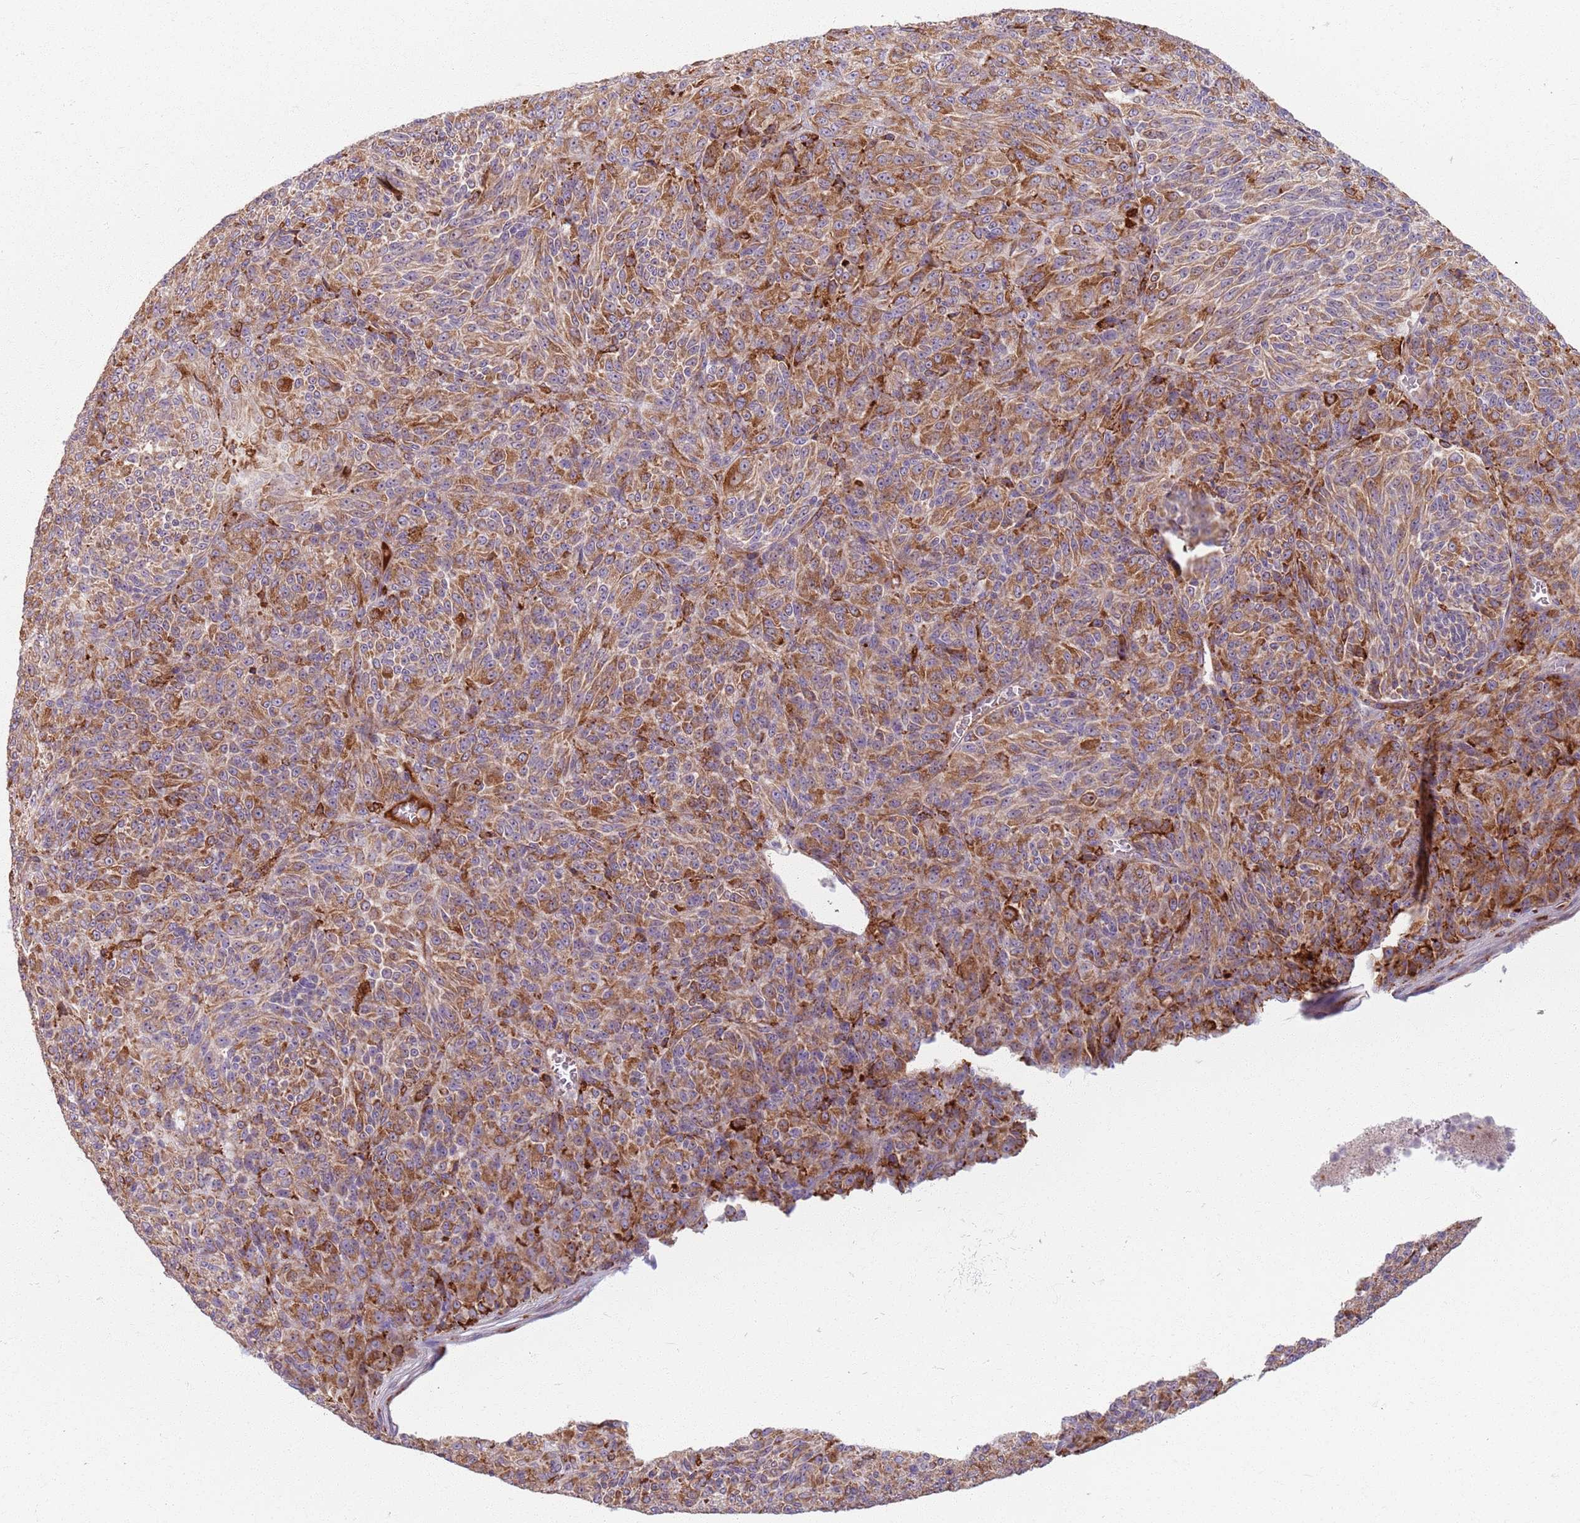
{"staining": {"intensity": "moderate", "quantity": ">75%", "location": "cytoplasmic/membranous"}, "tissue": "melanoma", "cell_type": "Tumor cells", "image_type": "cancer", "snomed": [{"axis": "morphology", "description": "Malignant melanoma, Metastatic site"}, {"axis": "topography", "description": "Brain"}], "caption": "High-magnification brightfield microscopy of malignant melanoma (metastatic site) stained with DAB (3,3'-diaminobenzidine) (brown) and counterstained with hematoxylin (blue). tumor cells exhibit moderate cytoplasmic/membranous staining is seen in approximately>75% of cells.", "gene": "COLGALT1", "patient": {"sex": "female", "age": 56}}